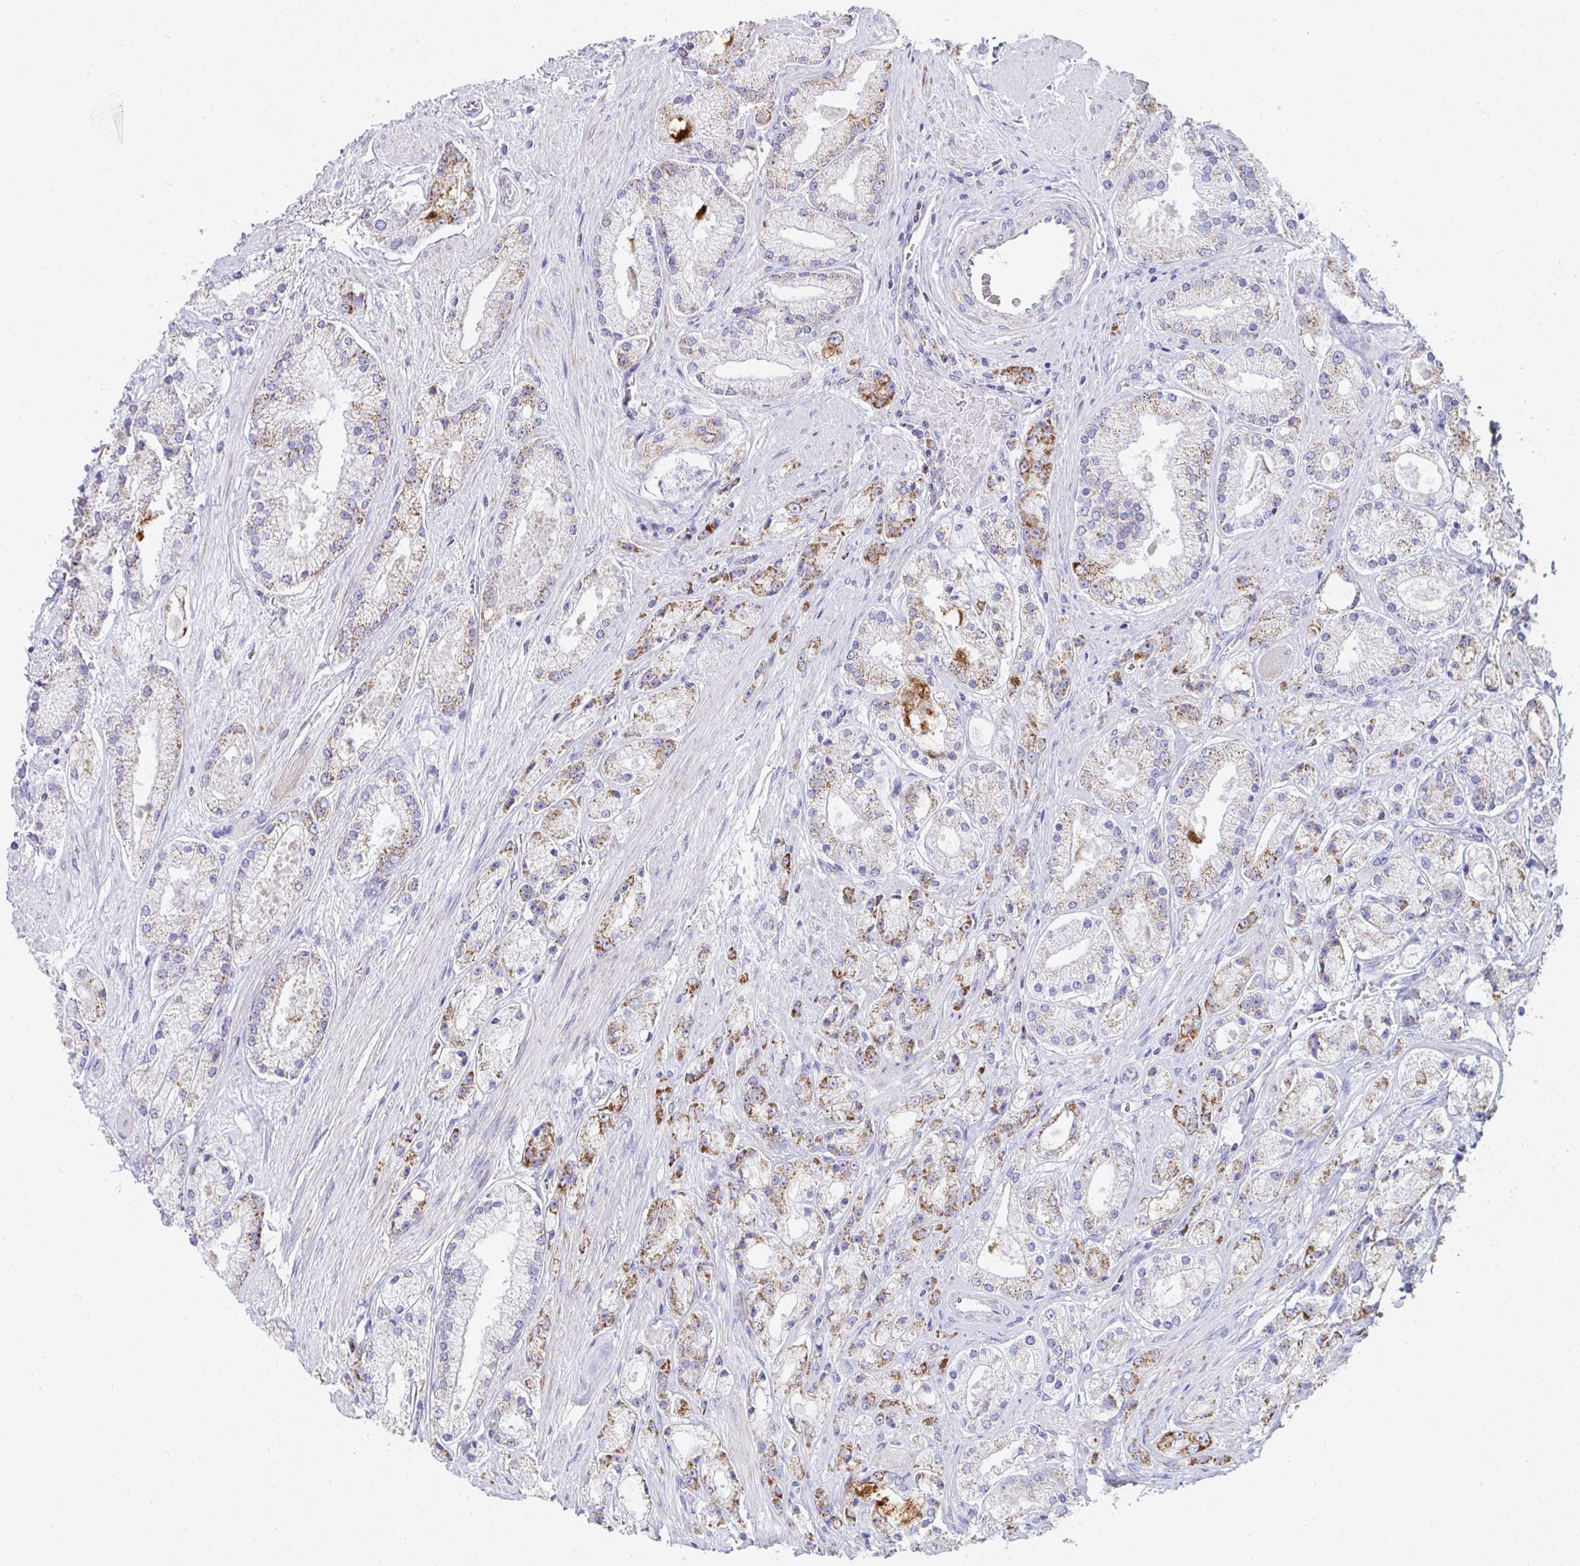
{"staining": {"intensity": "moderate", "quantity": "25%-75%", "location": "cytoplasmic/membranous"}, "tissue": "prostate cancer", "cell_type": "Tumor cells", "image_type": "cancer", "snomed": [{"axis": "morphology", "description": "Adenocarcinoma, High grade"}, {"axis": "topography", "description": "Prostate"}], "caption": "Protein staining by IHC shows moderate cytoplasmic/membranous positivity in about 25%-75% of tumor cells in prostate high-grade adenocarcinoma.", "gene": "AIFM1", "patient": {"sex": "male", "age": 67}}